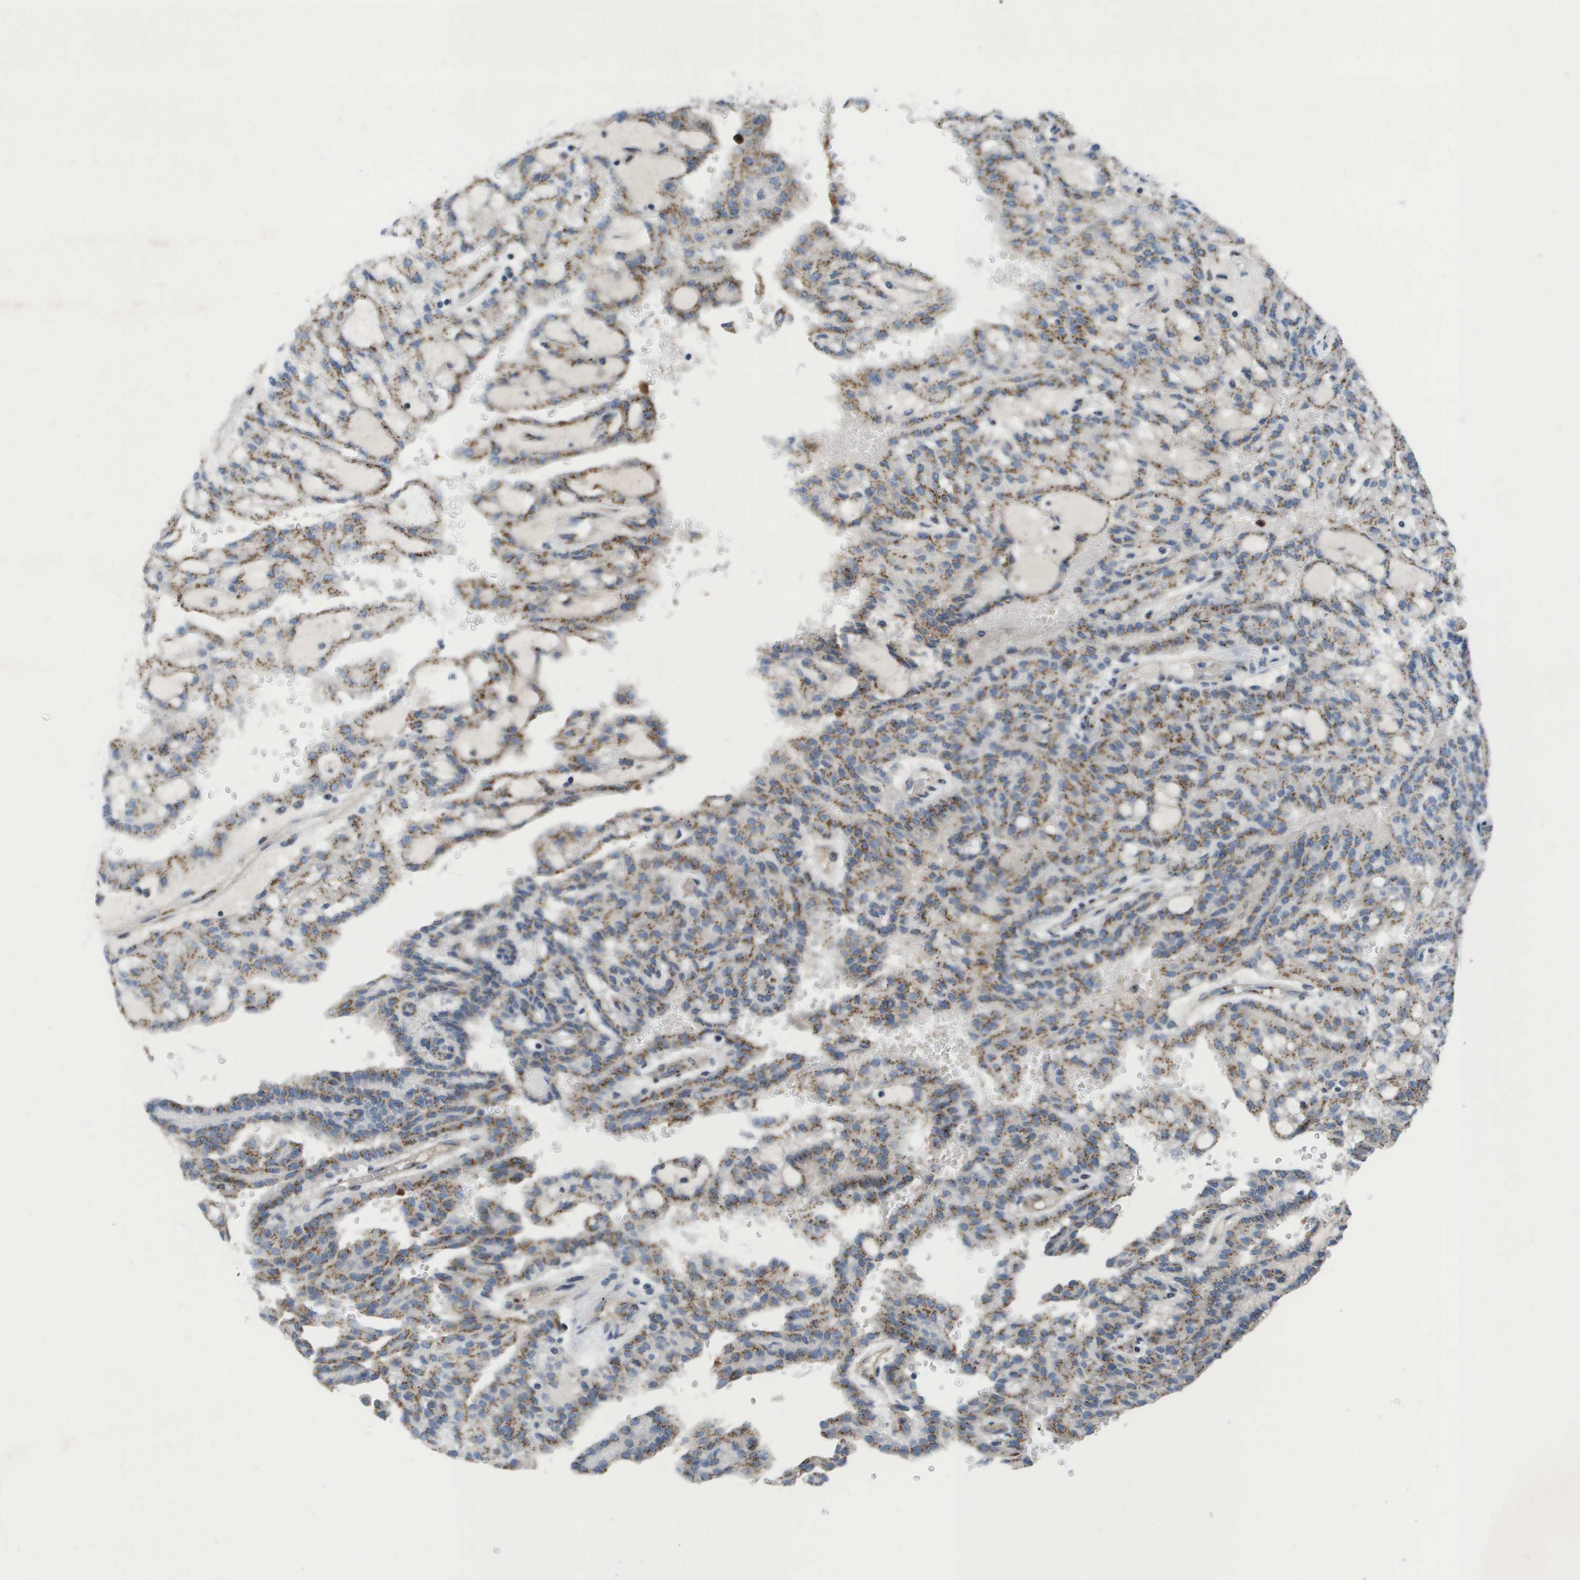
{"staining": {"intensity": "moderate", "quantity": ">75%", "location": "cytoplasmic/membranous"}, "tissue": "renal cancer", "cell_type": "Tumor cells", "image_type": "cancer", "snomed": [{"axis": "morphology", "description": "Adenocarcinoma, NOS"}, {"axis": "topography", "description": "Kidney"}], "caption": "DAB (3,3'-diaminobenzidine) immunohistochemical staining of human renal cancer demonstrates moderate cytoplasmic/membranous protein positivity in approximately >75% of tumor cells.", "gene": "QSOX2", "patient": {"sex": "male", "age": 63}}